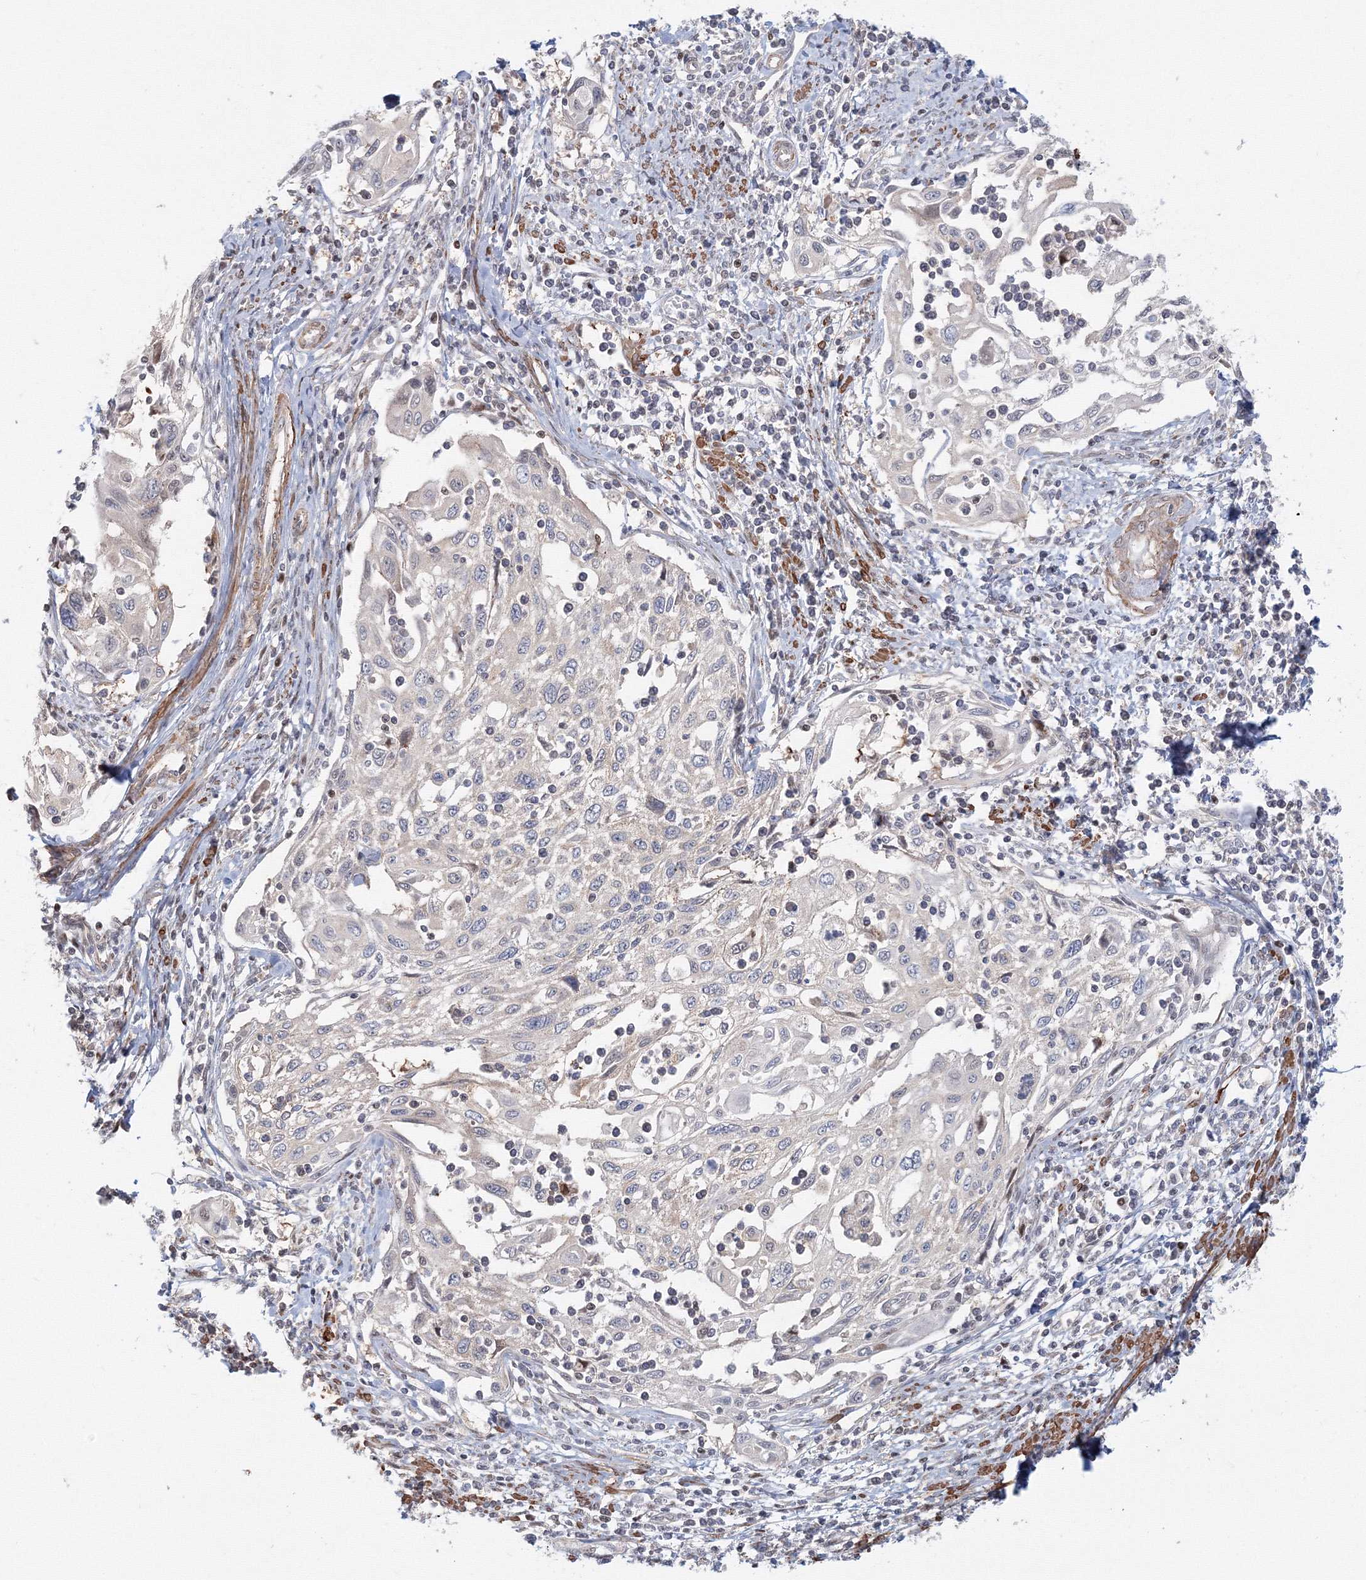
{"staining": {"intensity": "negative", "quantity": "none", "location": "none"}, "tissue": "cervical cancer", "cell_type": "Tumor cells", "image_type": "cancer", "snomed": [{"axis": "morphology", "description": "Squamous cell carcinoma, NOS"}, {"axis": "topography", "description": "Cervix"}], "caption": "Micrograph shows no protein positivity in tumor cells of cervical cancer tissue. (Stains: DAB immunohistochemistry (IHC) with hematoxylin counter stain, Microscopy: brightfield microscopy at high magnification).", "gene": "ARHGAP21", "patient": {"sex": "female", "age": 70}}